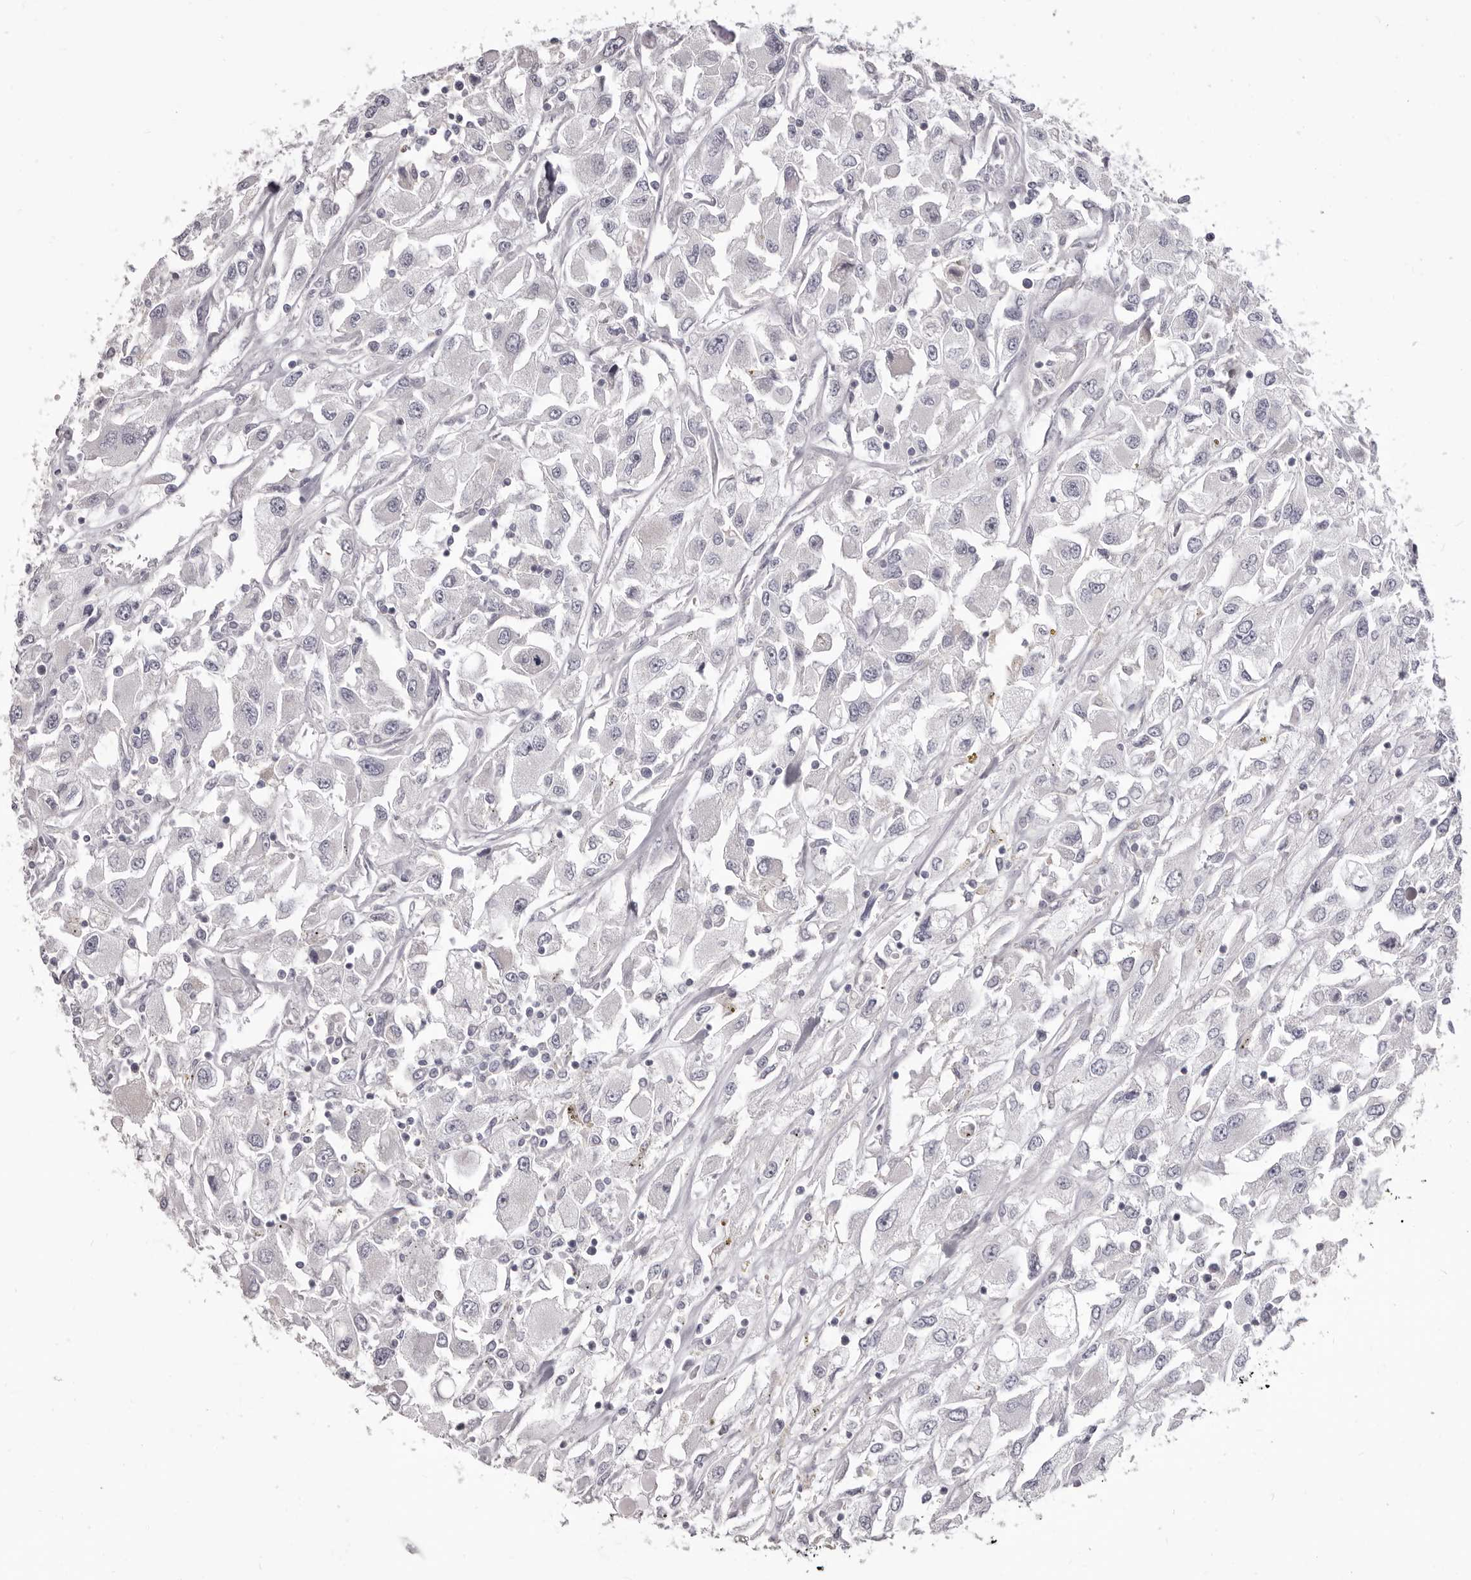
{"staining": {"intensity": "negative", "quantity": "none", "location": "none"}, "tissue": "renal cancer", "cell_type": "Tumor cells", "image_type": "cancer", "snomed": [{"axis": "morphology", "description": "Adenocarcinoma, NOS"}, {"axis": "topography", "description": "Kidney"}], "caption": "A histopathology image of renal cancer stained for a protein reveals no brown staining in tumor cells.", "gene": "PRMT2", "patient": {"sex": "female", "age": 52}}